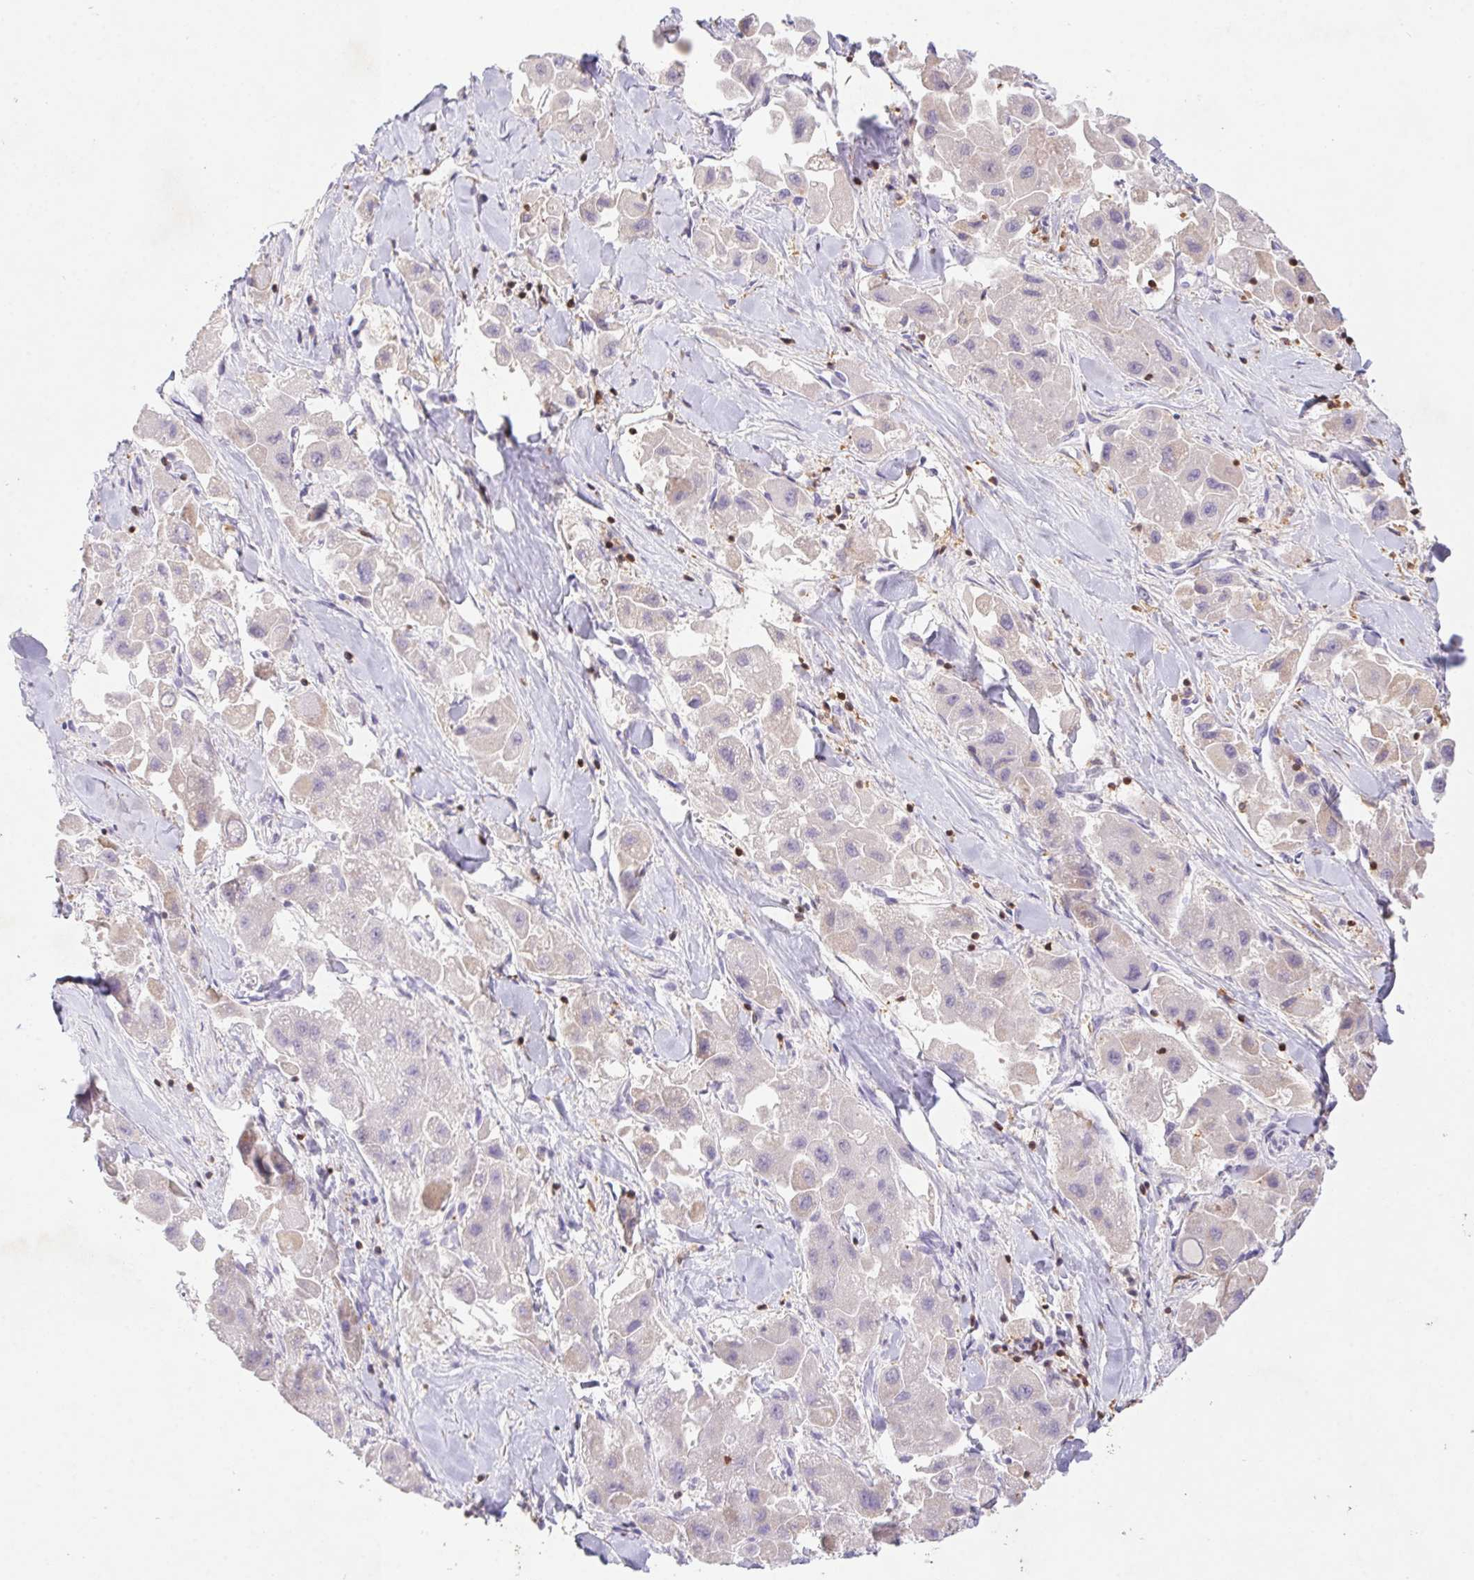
{"staining": {"intensity": "negative", "quantity": "none", "location": "none"}, "tissue": "liver cancer", "cell_type": "Tumor cells", "image_type": "cancer", "snomed": [{"axis": "morphology", "description": "Carcinoma, Hepatocellular, NOS"}, {"axis": "topography", "description": "Liver"}], "caption": "Immunohistochemical staining of human liver hepatocellular carcinoma shows no significant staining in tumor cells.", "gene": "APBB1IP", "patient": {"sex": "male", "age": 24}}